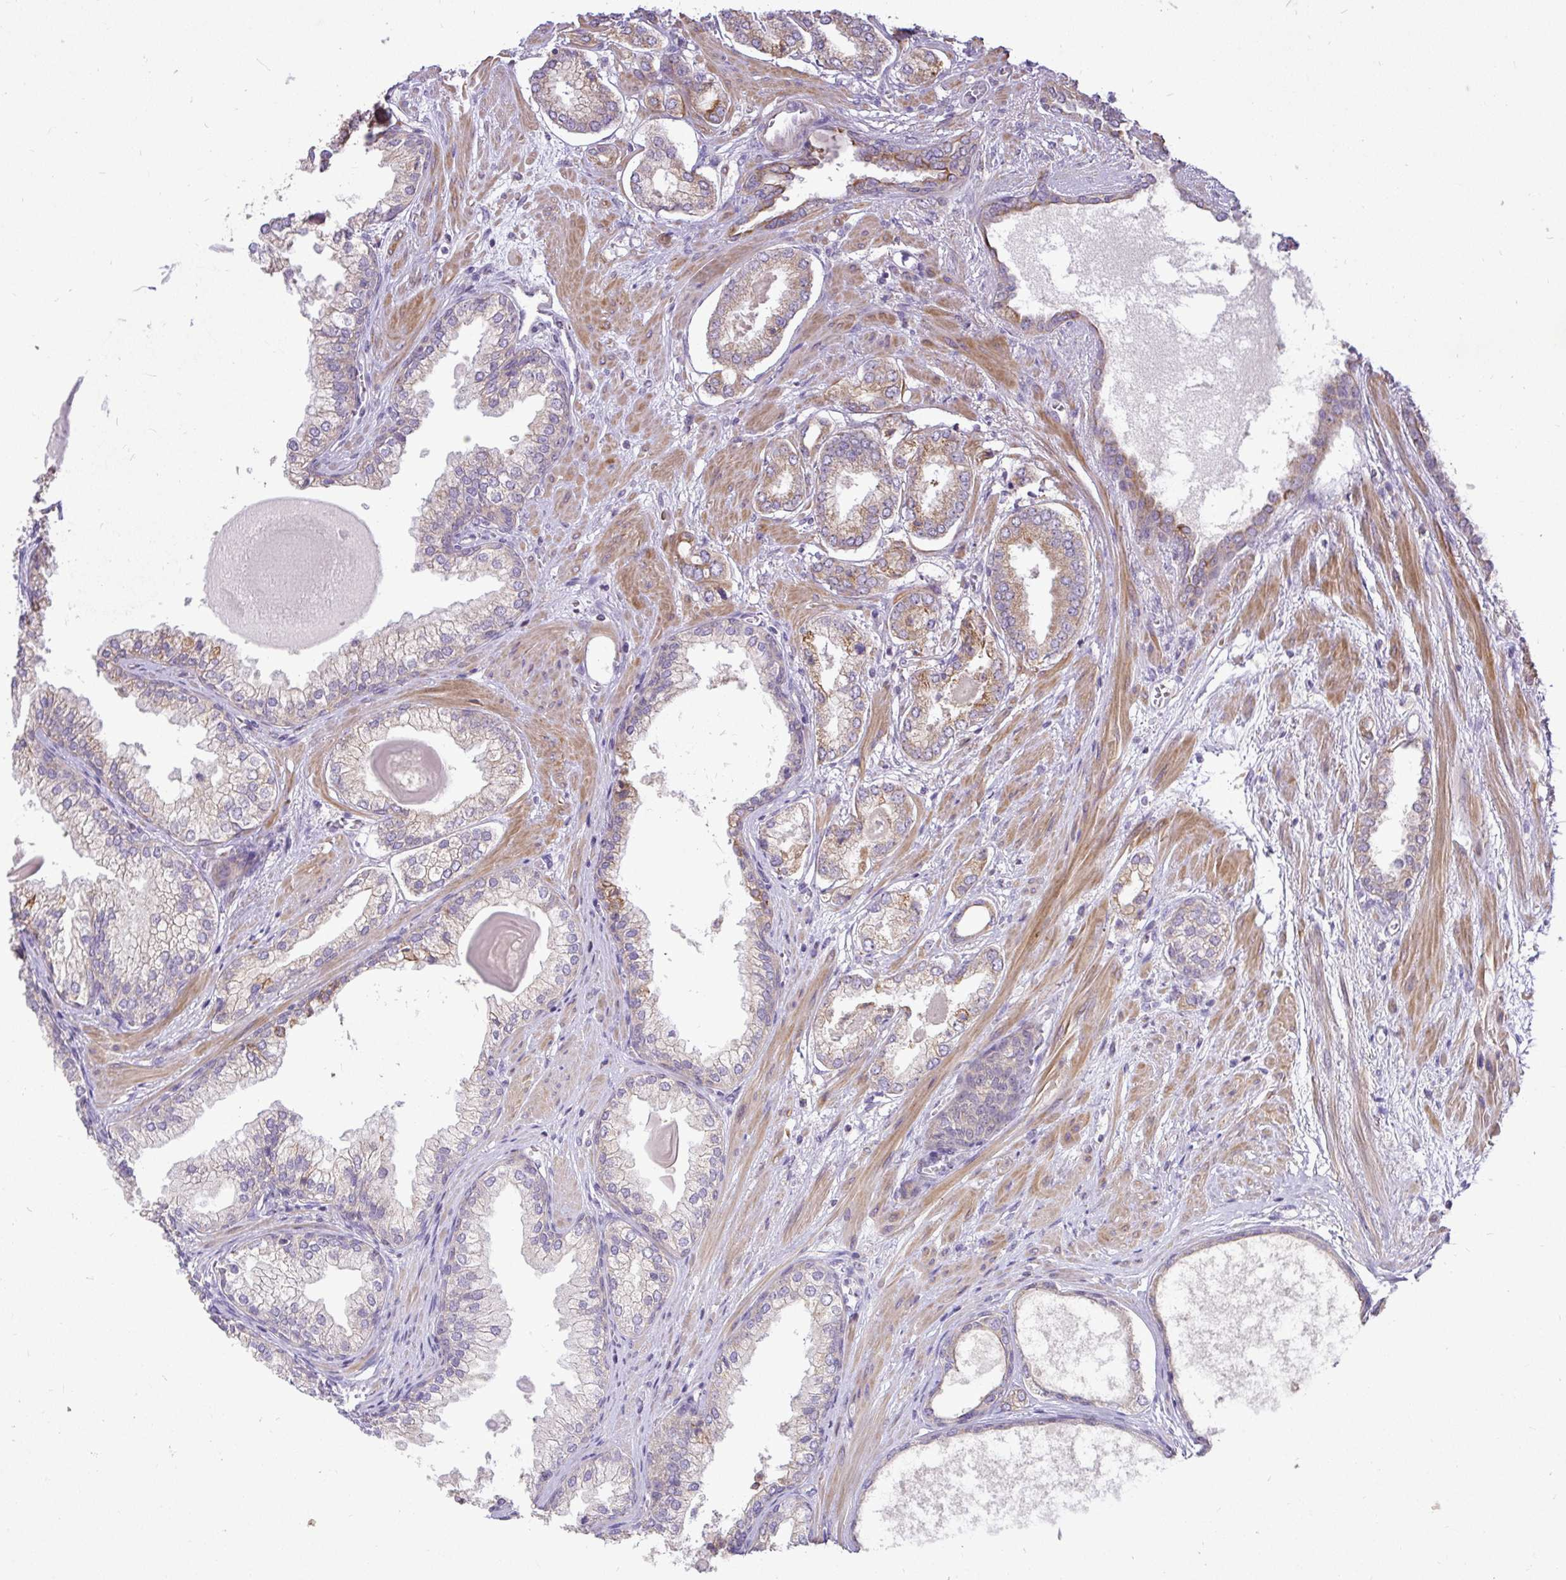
{"staining": {"intensity": "weak", "quantity": ">75%", "location": "cytoplasmic/membranous"}, "tissue": "prostate cancer", "cell_type": "Tumor cells", "image_type": "cancer", "snomed": [{"axis": "morphology", "description": "Adenocarcinoma, Low grade"}, {"axis": "topography", "description": "Prostate"}], "caption": "A high-resolution photomicrograph shows immunohistochemistry staining of low-grade adenocarcinoma (prostate), which displays weak cytoplasmic/membranous expression in approximately >75% of tumor cells.", "gene": "STRIP1", "patient": {"sex": "male", "age": 64}}